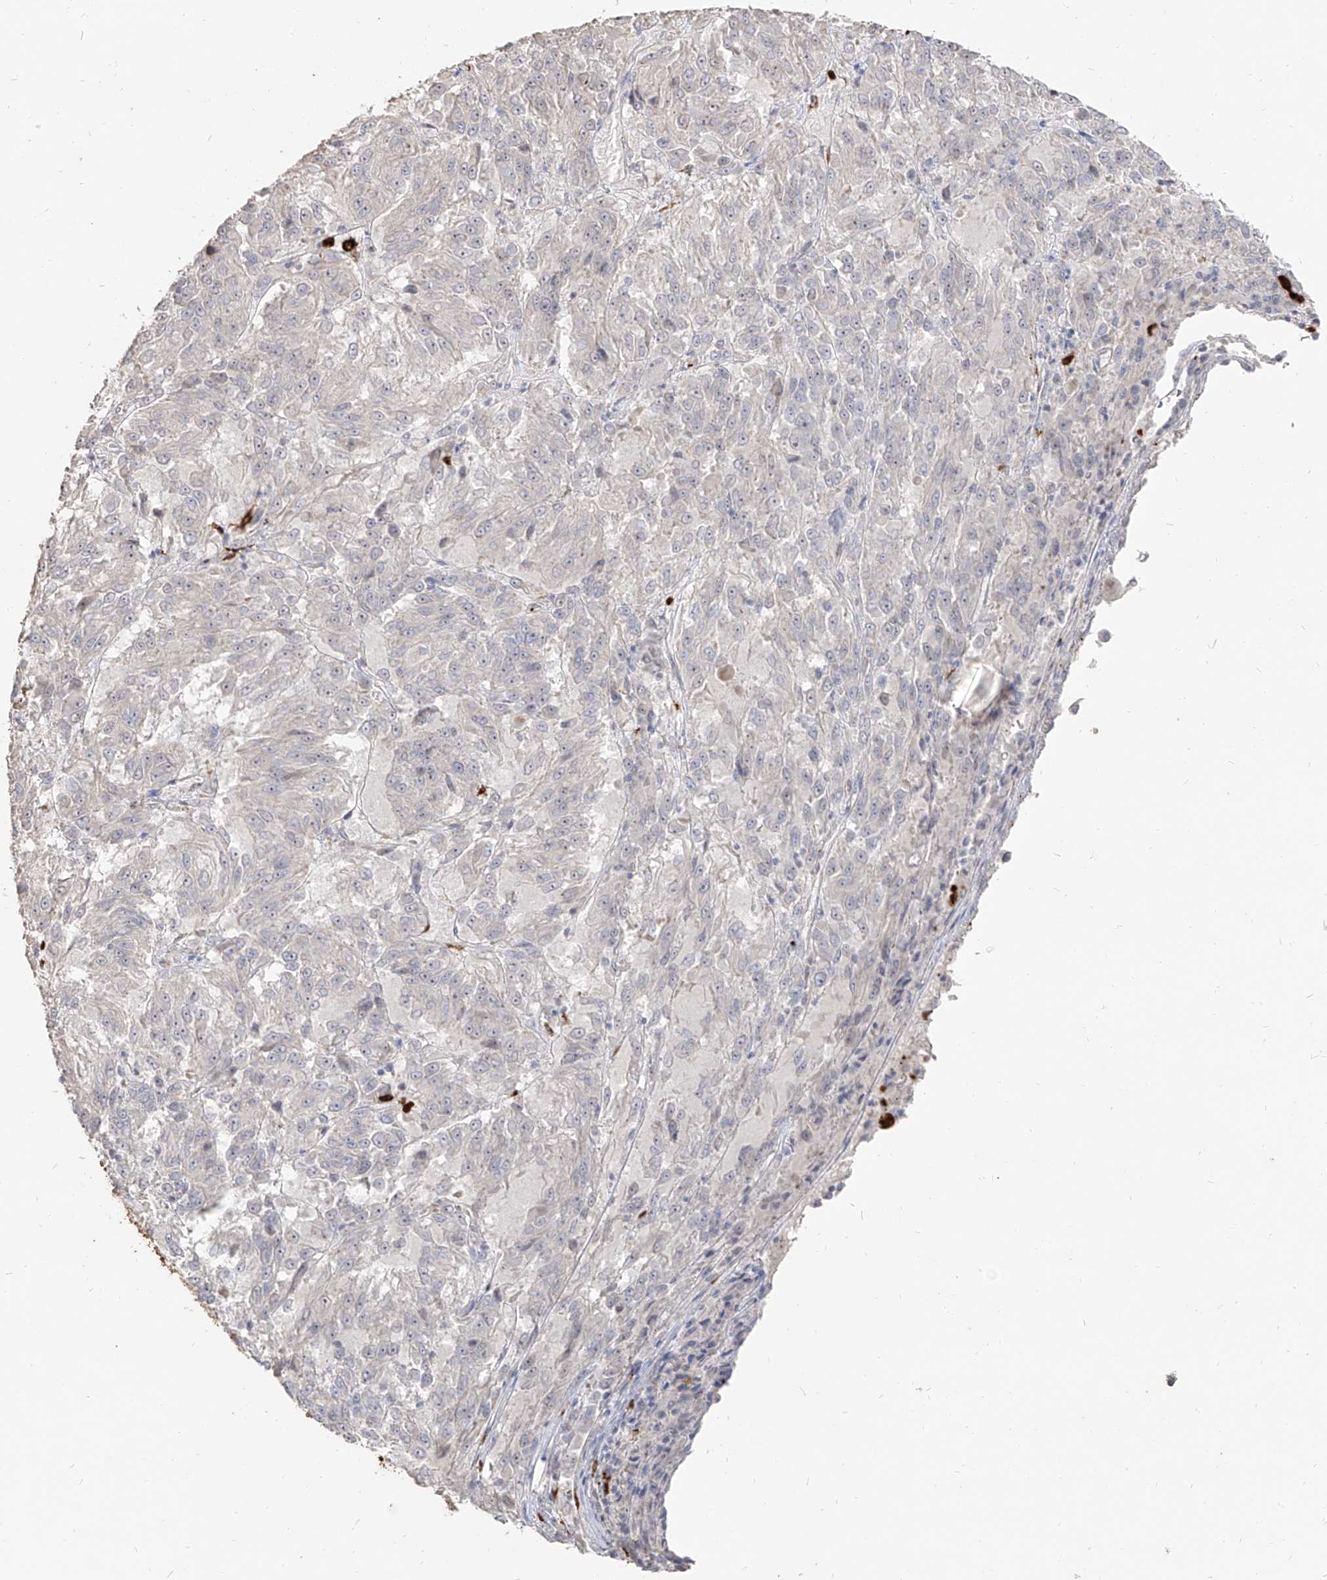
{"staining": {"intensity": "negative", "quantity": "none", "location": "none"}, "tissue": "melanoma", "cell_type": "Tumor cells", "image_type": "cancer", "snomed": [{"axis": "morphology", "description": "Malignant melanoma, Metastatic site"}, {"axis": "topography", "description": "Lung"}], "caption": "Immunohistochemistry photomicrograph of melanoma stained for a protein (brown), which shows no positivity in tumor cells. (IHC, brightfield microscopy, high magnification).", "gene": "ZNF227", "patient": {"sex": "male", "age": 64}}